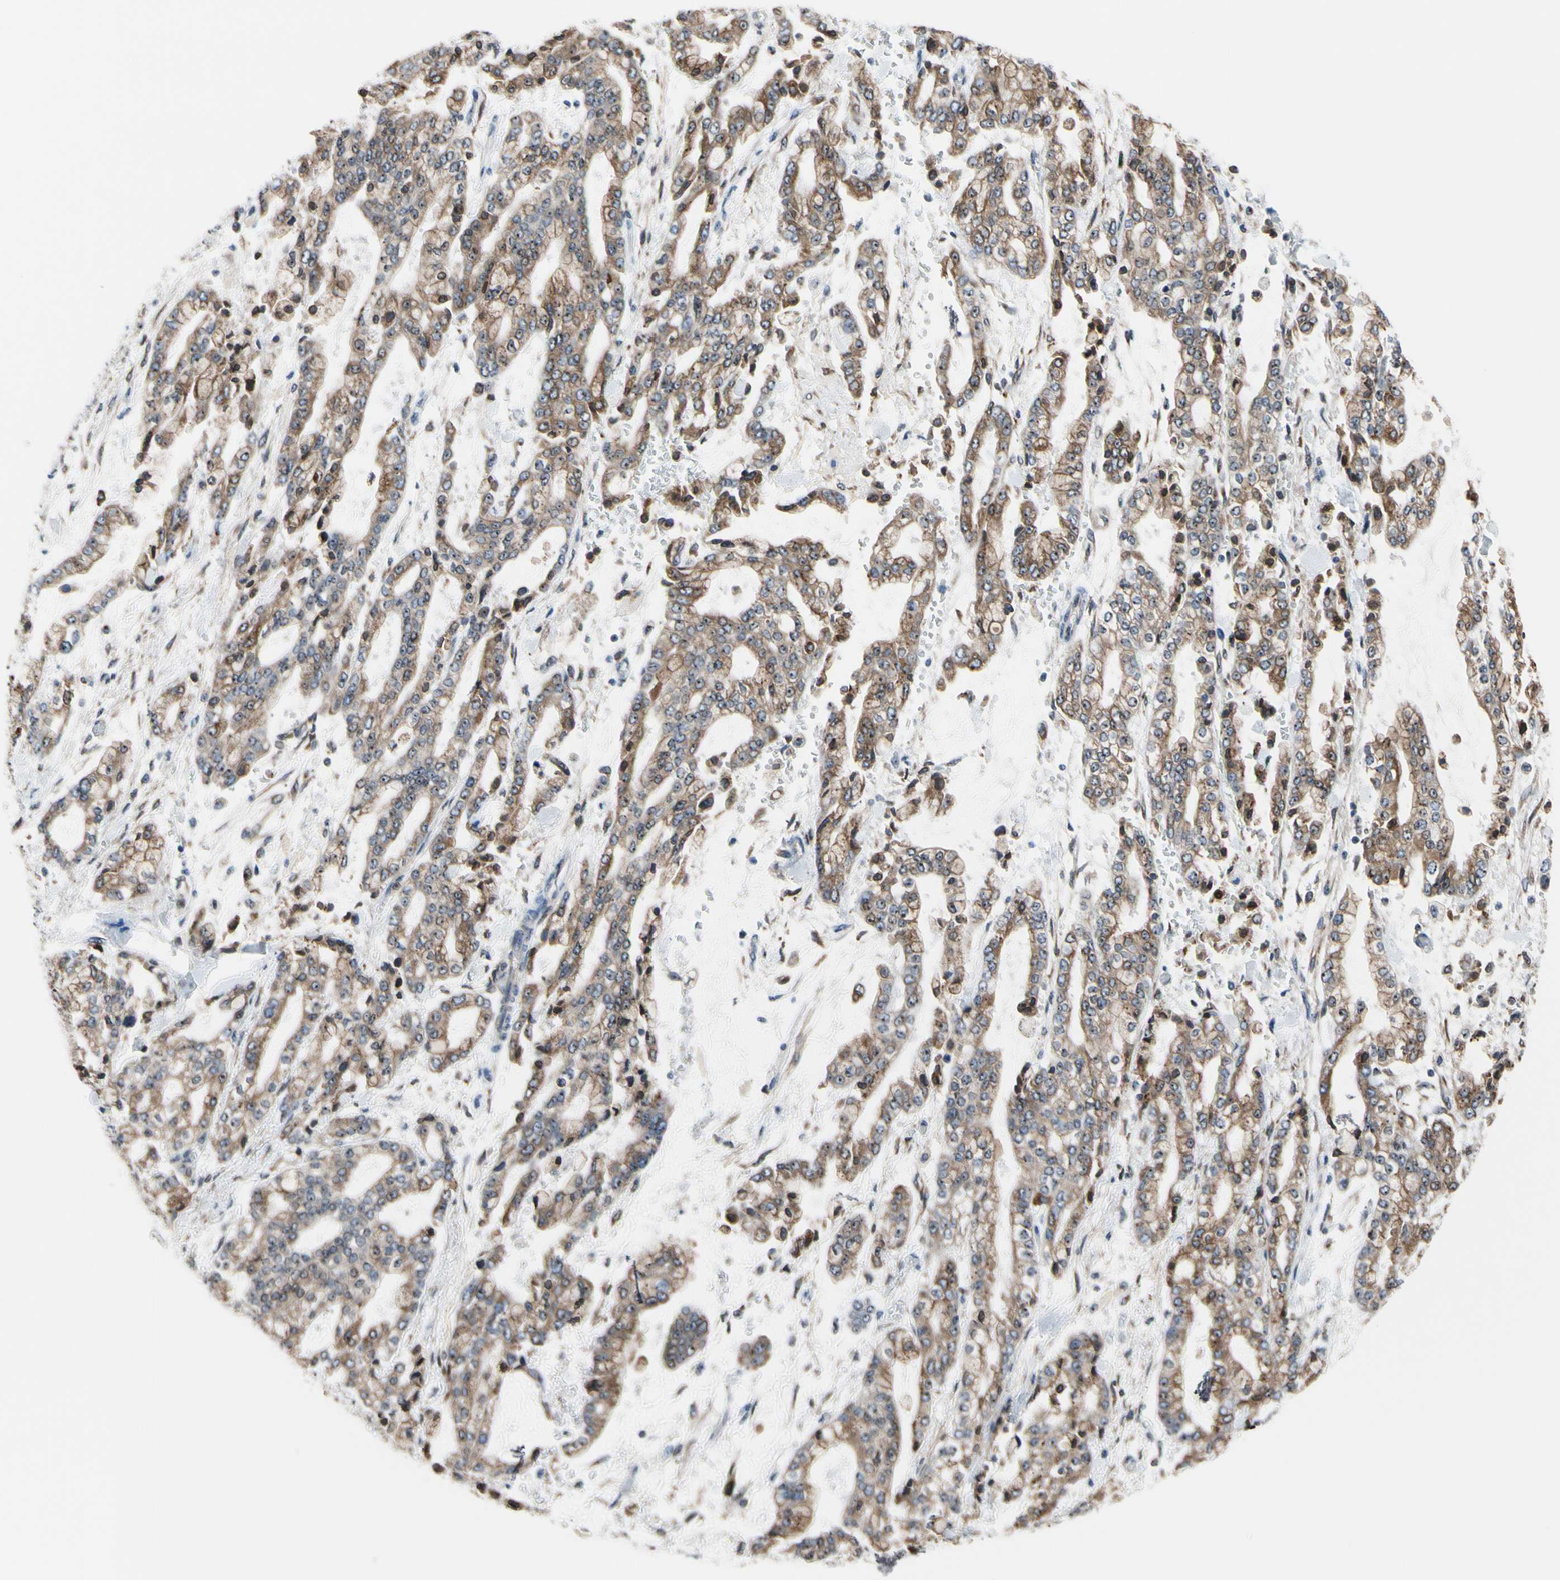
{"staining": {"intensity": "moderate", "quantity": ">75%", "location": "cytoplasmic/membranous"}, "tissue": "stomach cancer", "cell_type": "Tumor cells", "image_type": "cancer", "snomed": [{"axis": "morphology", "description": "Normal tissue, NOS"}, {"axis": "morphology", "description": "Adenocarcinoma, NOS"}, {"axis": "topography", "description": "Stomach, upper"}, {"axis": "topography", "description": "Stomach"}], "caption": "A high-resolution image shows immunohistochemistry (IHC) staining of stomach cancer, which displays moderate cytoplasmic/membranous positivity in approximately >75% of tumor cells.", "gene": "TMED7", "patient": {"sex": "male", "age": 76}}